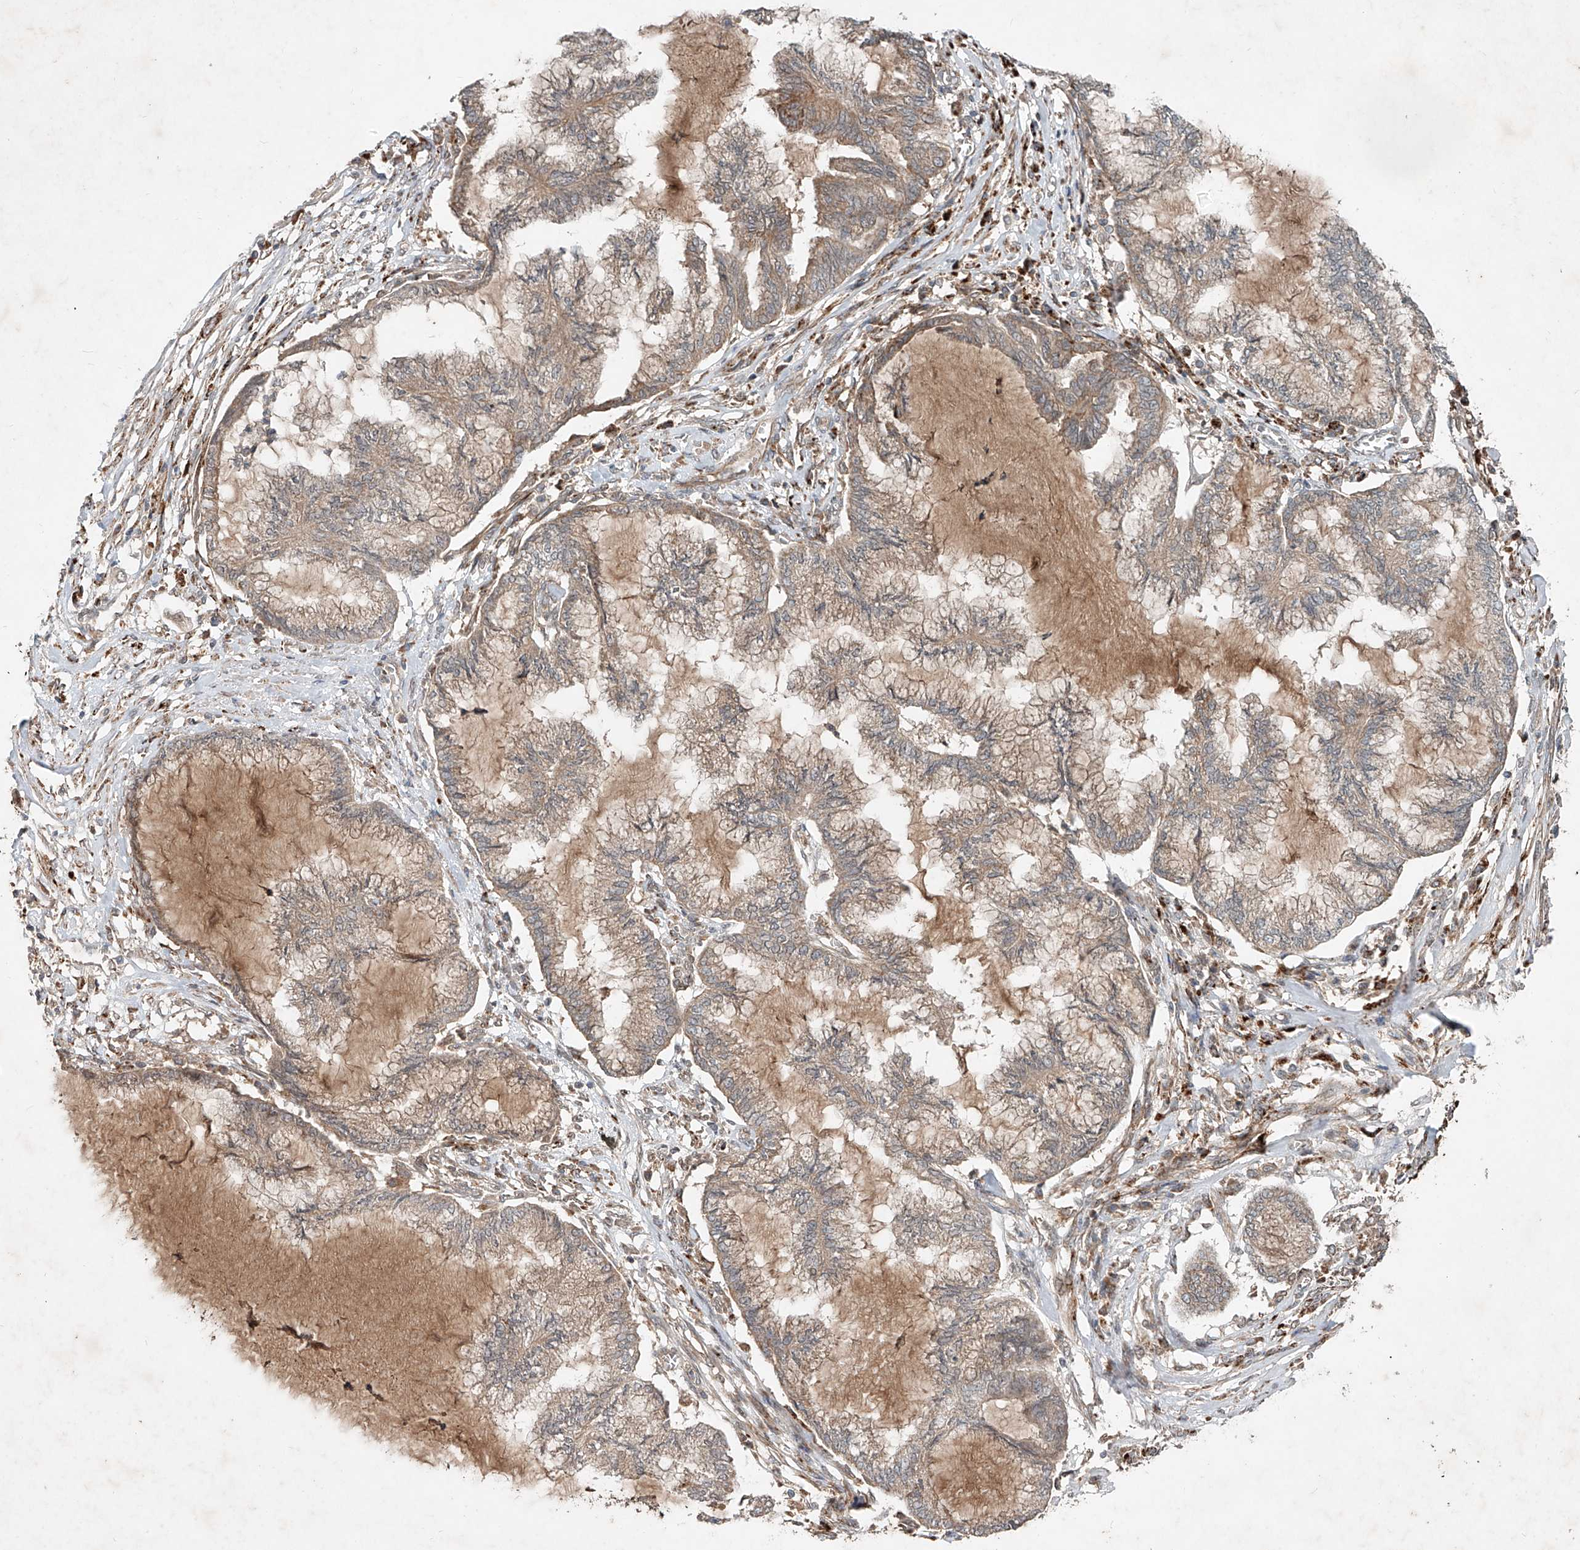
{"staining": {"intensity": "weak", "quantity": "25%-75%", "location": "cytoplasmic/membranous"}, "tissue": "endometrial cancer", "cell_type": "Tumor cells", "image_type": "cancer", "snomed": [{"axis": "morphology", "description": "Adenocarcinoma, NOS"}, {"axis": "topography", "description": "Endometrium"}], "caption": "This is a micrograph of IHC staining of adenocarcinoma (endometrial), which shows weak expression in the cytoplasmic/membranous of tumor cells.", "gene": "IER5", "patient": {"sex": "female", "age": 86}}